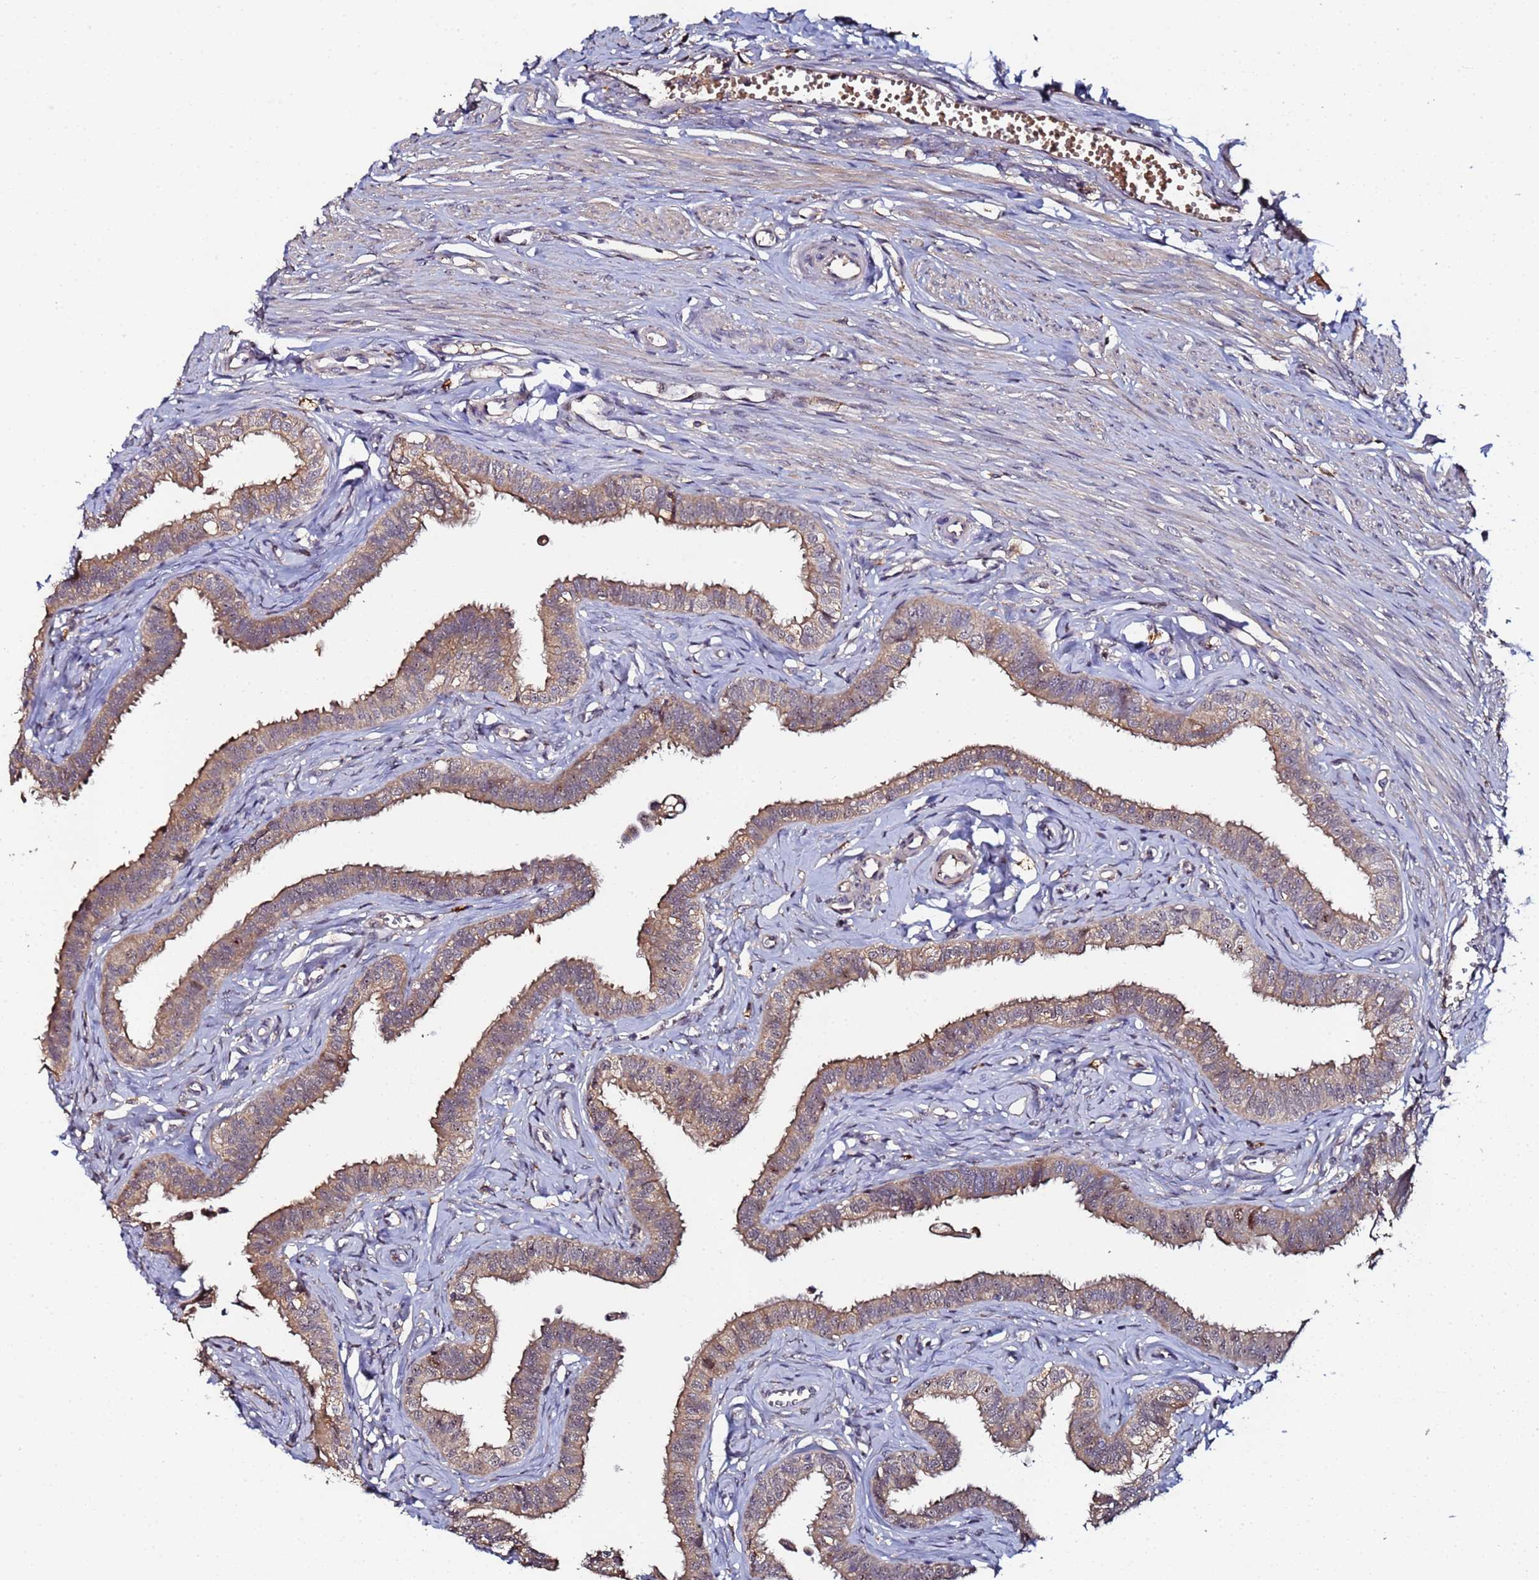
{"staining": {"intensity": "moderate", "quantity": ">75%", "location": "cytoplasmic/membranous"}, "tissue": "fallopian tube", "cell_type": "Glandular cells", "image_type": "normal", "snomed": [{"axis": "morphology", "description": "Normal tissue, NOS"}, {"axis": "morphology", "description": "Carcinoma, NOS"}, {"axis": "topography", "description": "Fallopian tube"}, {"axis": "topography", "description": "Ovary"}], "caption": "Glandular cells demonstrate medium levels of moderate cytoplasmic/membranous staining in about >75% of cells in benign fallopian tube. The staining was performed using DAB (3,3'-diaminobenzidine), with brown indicating positive protein expression. Nuclei are stained blue with hematoxylin.", "gene": "OSER1", "patient": {"sex": "female", "age": 59}}